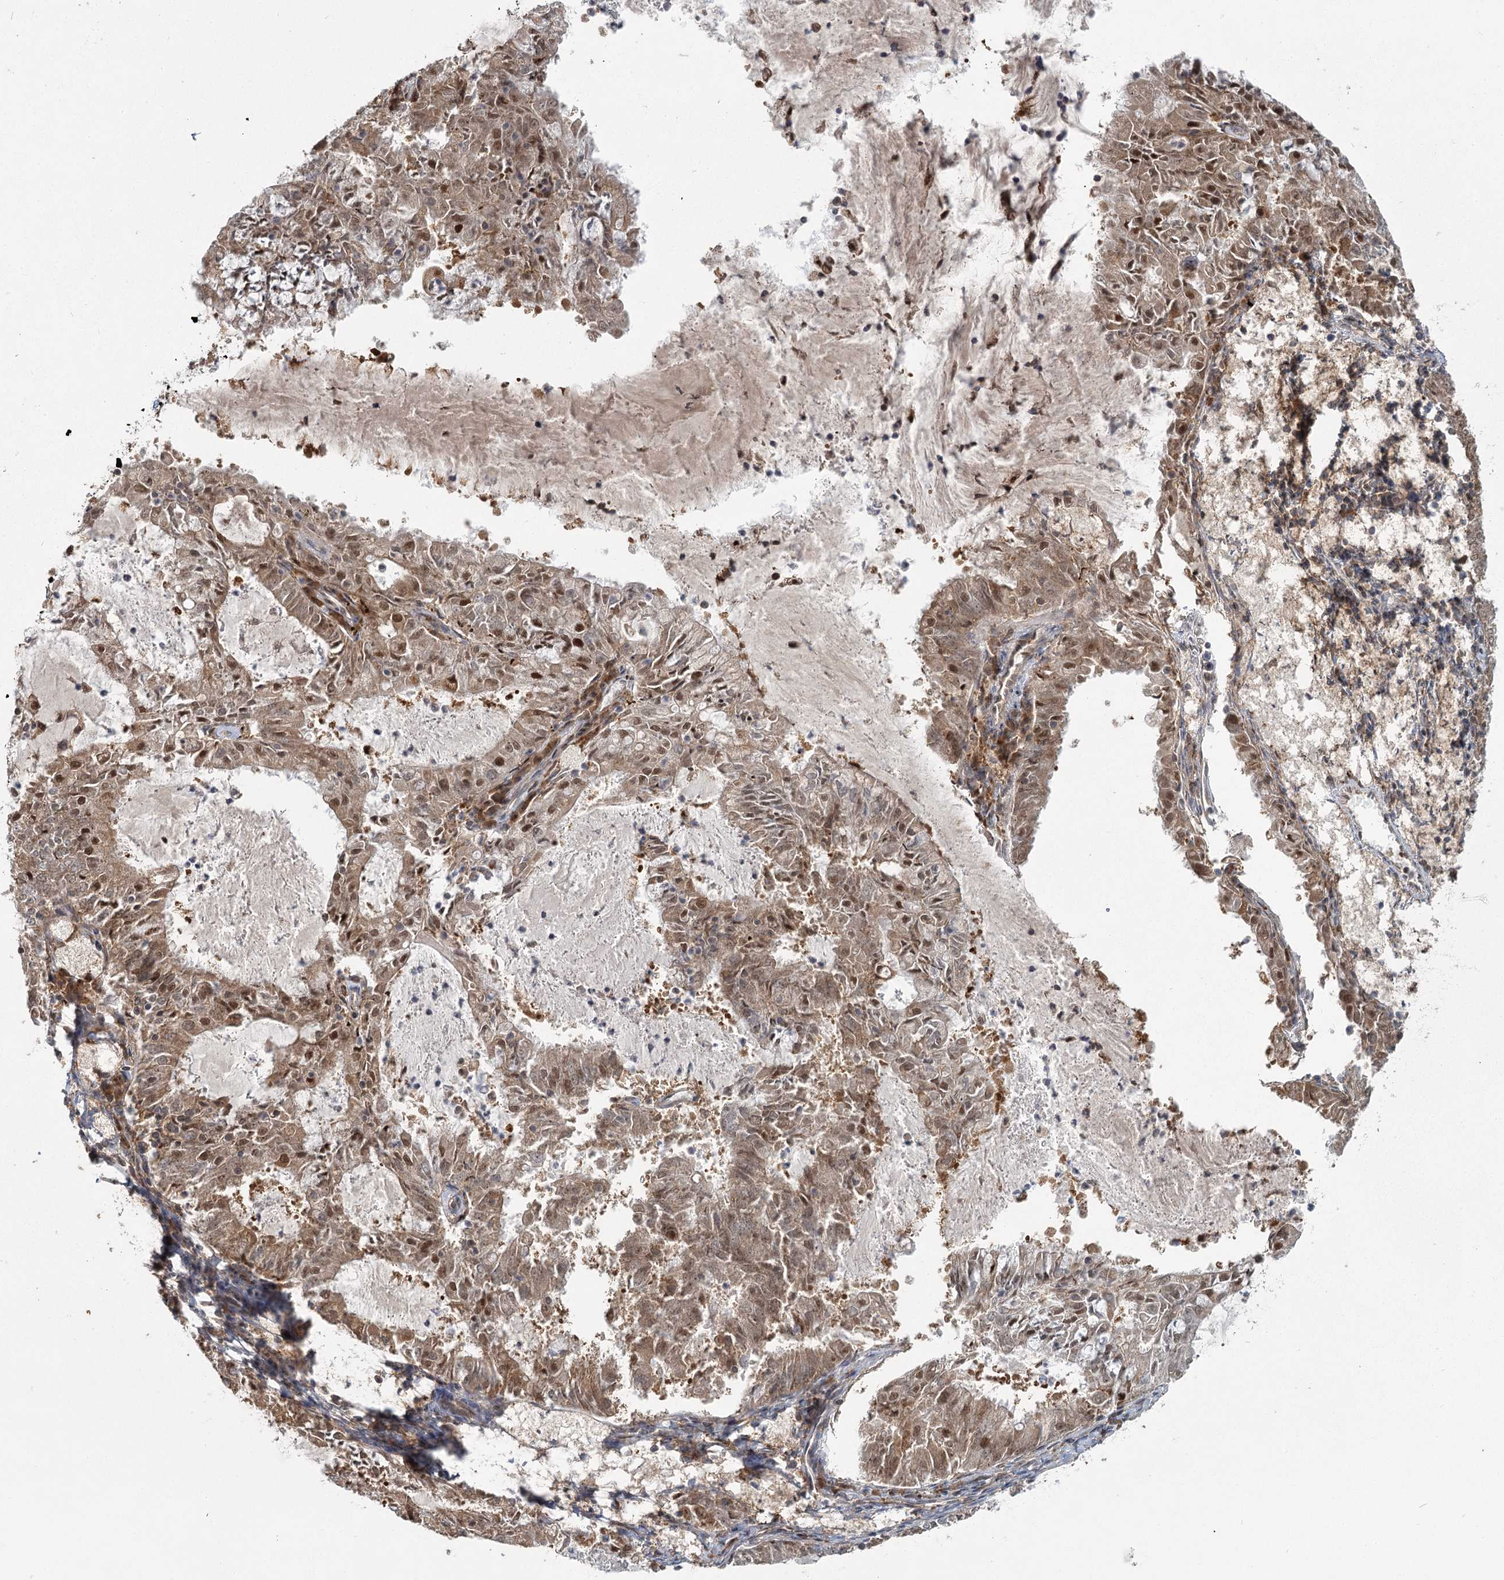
{"staining": {"intensity": "moderate", "quantity": ">75%", "location": "cytoplasmic/membranous,nuclear"}, "tissue": "endometrial cancer", "cell_type": "Tumor cells", "image_type": "cancer", "snomed": [{"axis": "morphology", "description": "Adenocarcinoma, NOS"}, {"axis": "topography", "description": "Endometrium"}], "caption": "Immunohistochemical staining of endometrial cancer shows medium levels of moderate cytoplasmic/membranous and nuclear protein positivity in about >75% of tumor cells.", "gene": "THNSL1", "patient": {"sex": "female", "age": 57}}